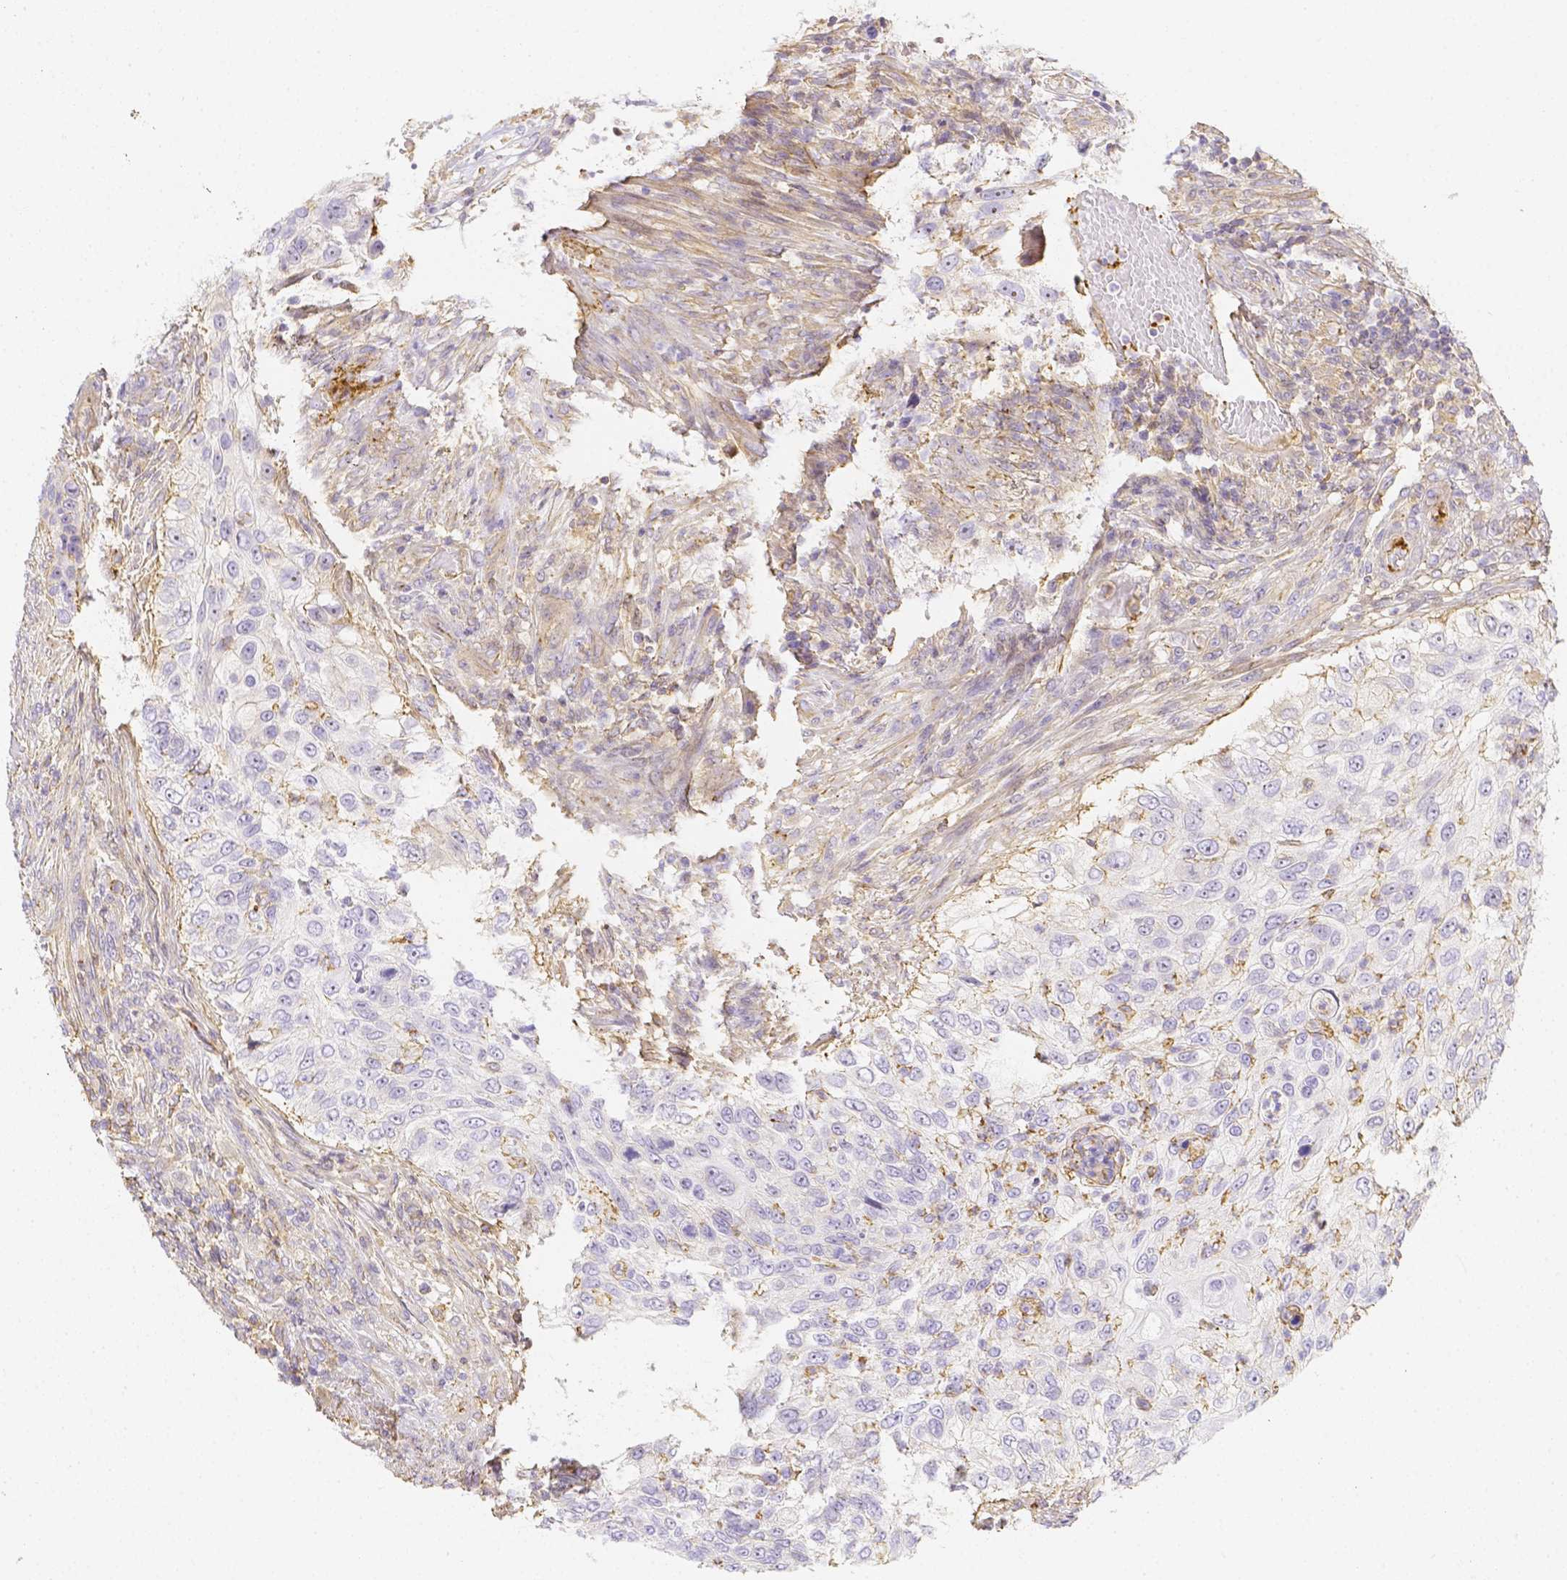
{"staining": {"intensity": "negative", "quantity": "none", "location": "none"}, "tissue": "urothelial cancer", "cell_type": "Tumor cells", "image_type": "cancer", "snomed": [{"axis": "morphology", "description": "Urothelial carcinoma, High grade"}, {"axis": "topography", "description": "Urinary bladder"}], "caption": "This is an IHC photomicrograph of human high-grade urothelial carcinoma. There is no staining in tumor cells.", "gene": "ASAH2", "patient": {"sex": "female", "age": 60}}